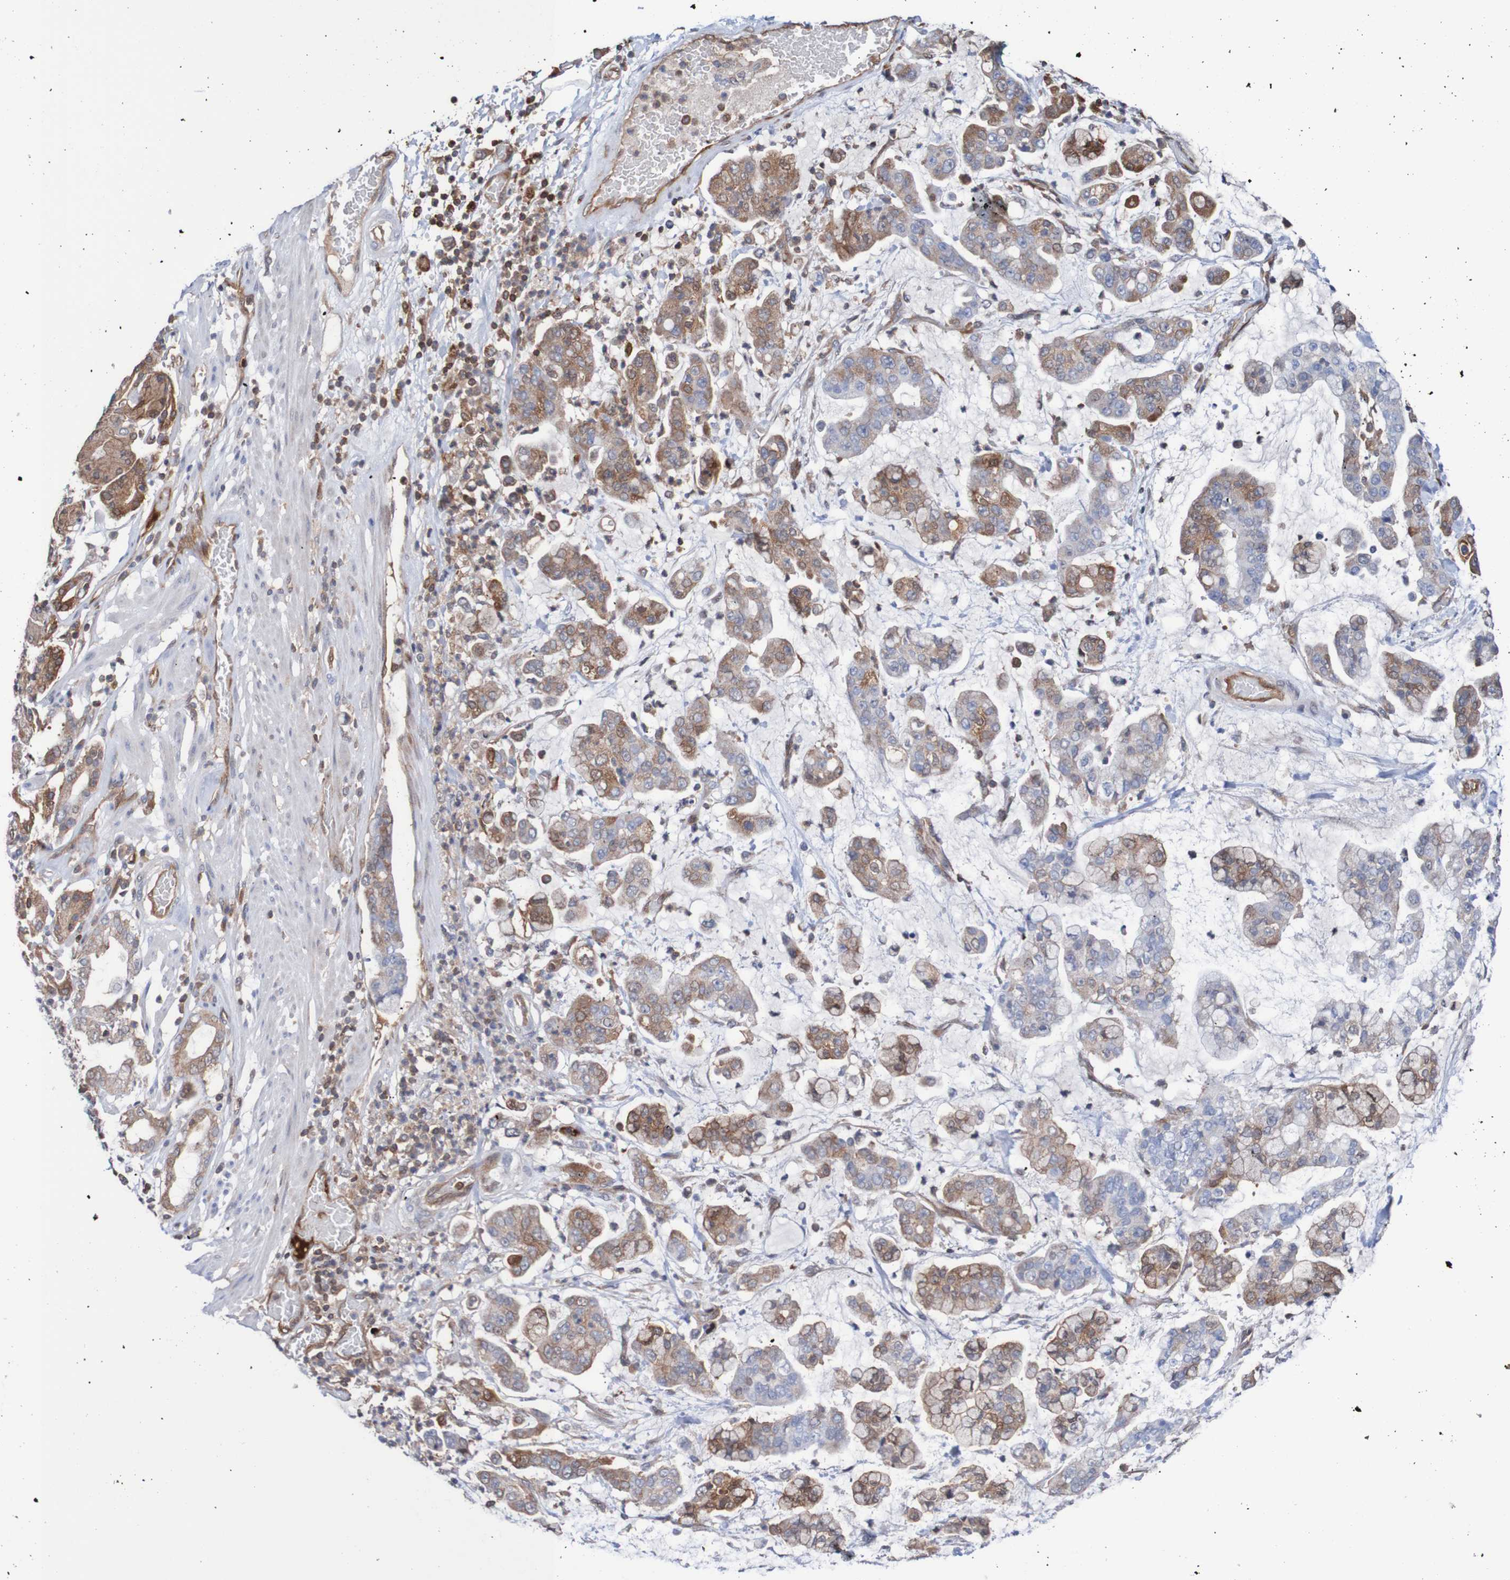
{"staining": {"intensity": "moderate", "quantity": "25%-75%", "location": "cytoplasmic/membranous"}, "tissue": "stomach cancer", "cell_type": "Tumor cells", "image_type": "cancer", "snomed": [{"axis": "morphology", "description": "Normal tissue, NOS"}, {"axis": "morphology", "description": "Adenocarcinoma, NOS"}, {"axis": "topography", "description": "Stomach, upper"}, {"axis": "topography", "description": "Stomach"}], "caption": "Protein expression analysis of human stomach cancer reveals moderate cytoplasmic/membranous staining in approximately 25%-75% of tumor cells.", "gene": "RIGI", "patient": {"sex": "male", "age": 76}}